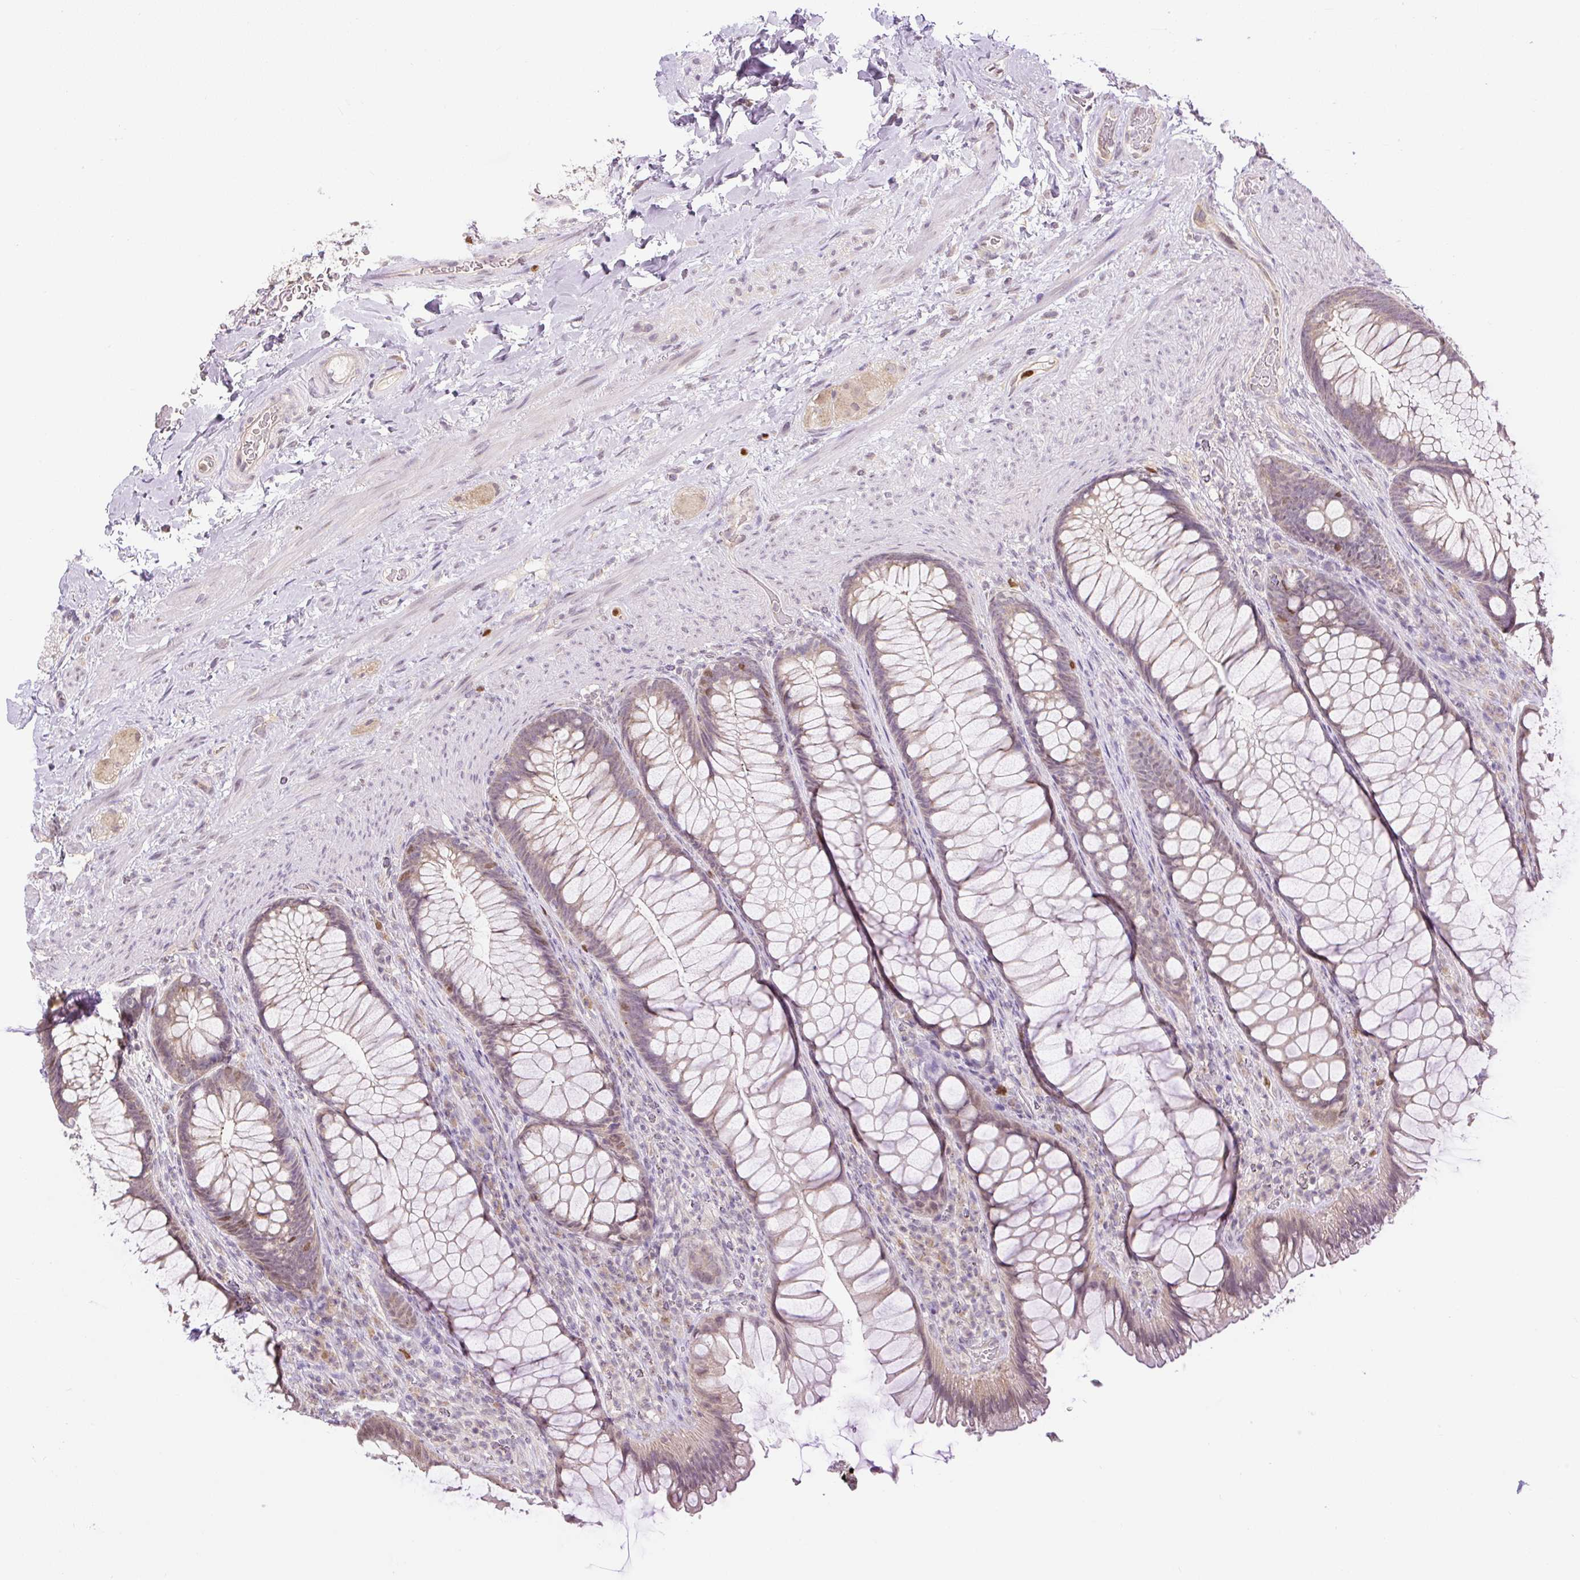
{"staining": {"intensity": "weak", "quantity": "25%-75%", "location": "cytoplasmic/membranous,nuclear"}, "tissue": "rectum", "cell_type": "Glandular cells", "image_type": "normal", "snomed": [{"axis": "morphology", "description": "Normal tissue, NOS"}, {"axis": "topography", "description": "Rectum"}], "caption": "Immunohistochemistry (IHC) photomicrograph of normal human rectum stained for a protein (brown), which shows low levels of weak cytoplasmic/membranous,nuclear positivity in approximately 25%-75% of glandular cells.", "gene": "RACGAP1", "patient": {"sex": "male", "age": 53}}